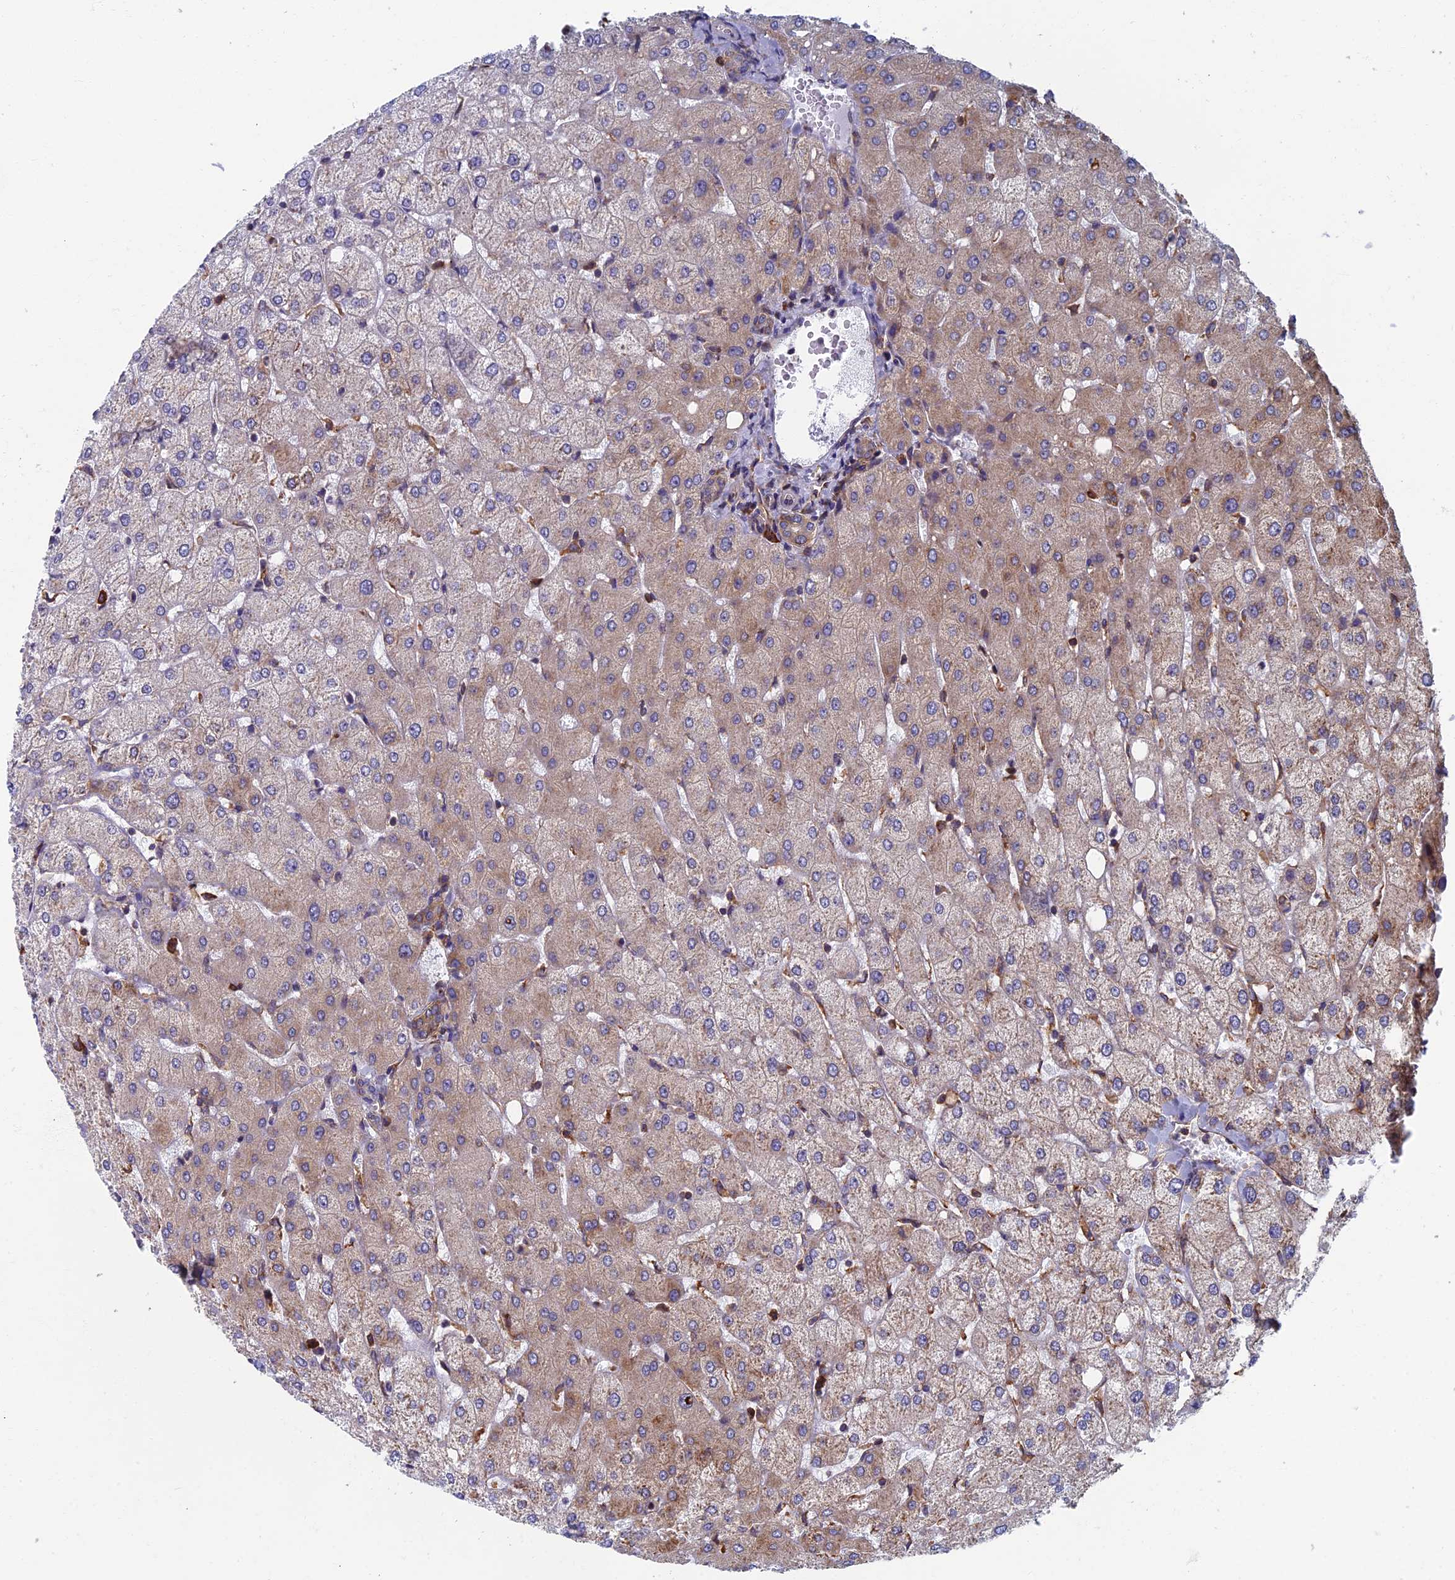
{"staining": {"intensity": "weak", "quantity": "25%-75%", "location": "cytoplasmic/membranous"}, "tissue": "liver", "cell_type": "Cholangiocytes", "image_type": "normal", "snomed": [{"axis": "morphology", "description": "Normal tissue, NOS"}, {"axis": "topography", "description": "Liver"}], "caption": "The micrograph reveals immunohistochemical staining of unremarkable liver. There is weak cytoplasmic/membranous staining is present in approximately 25%-75% of cholangiocytes.", "gene": "YBX1", "patient": {"sex": "female", "age": 54}}